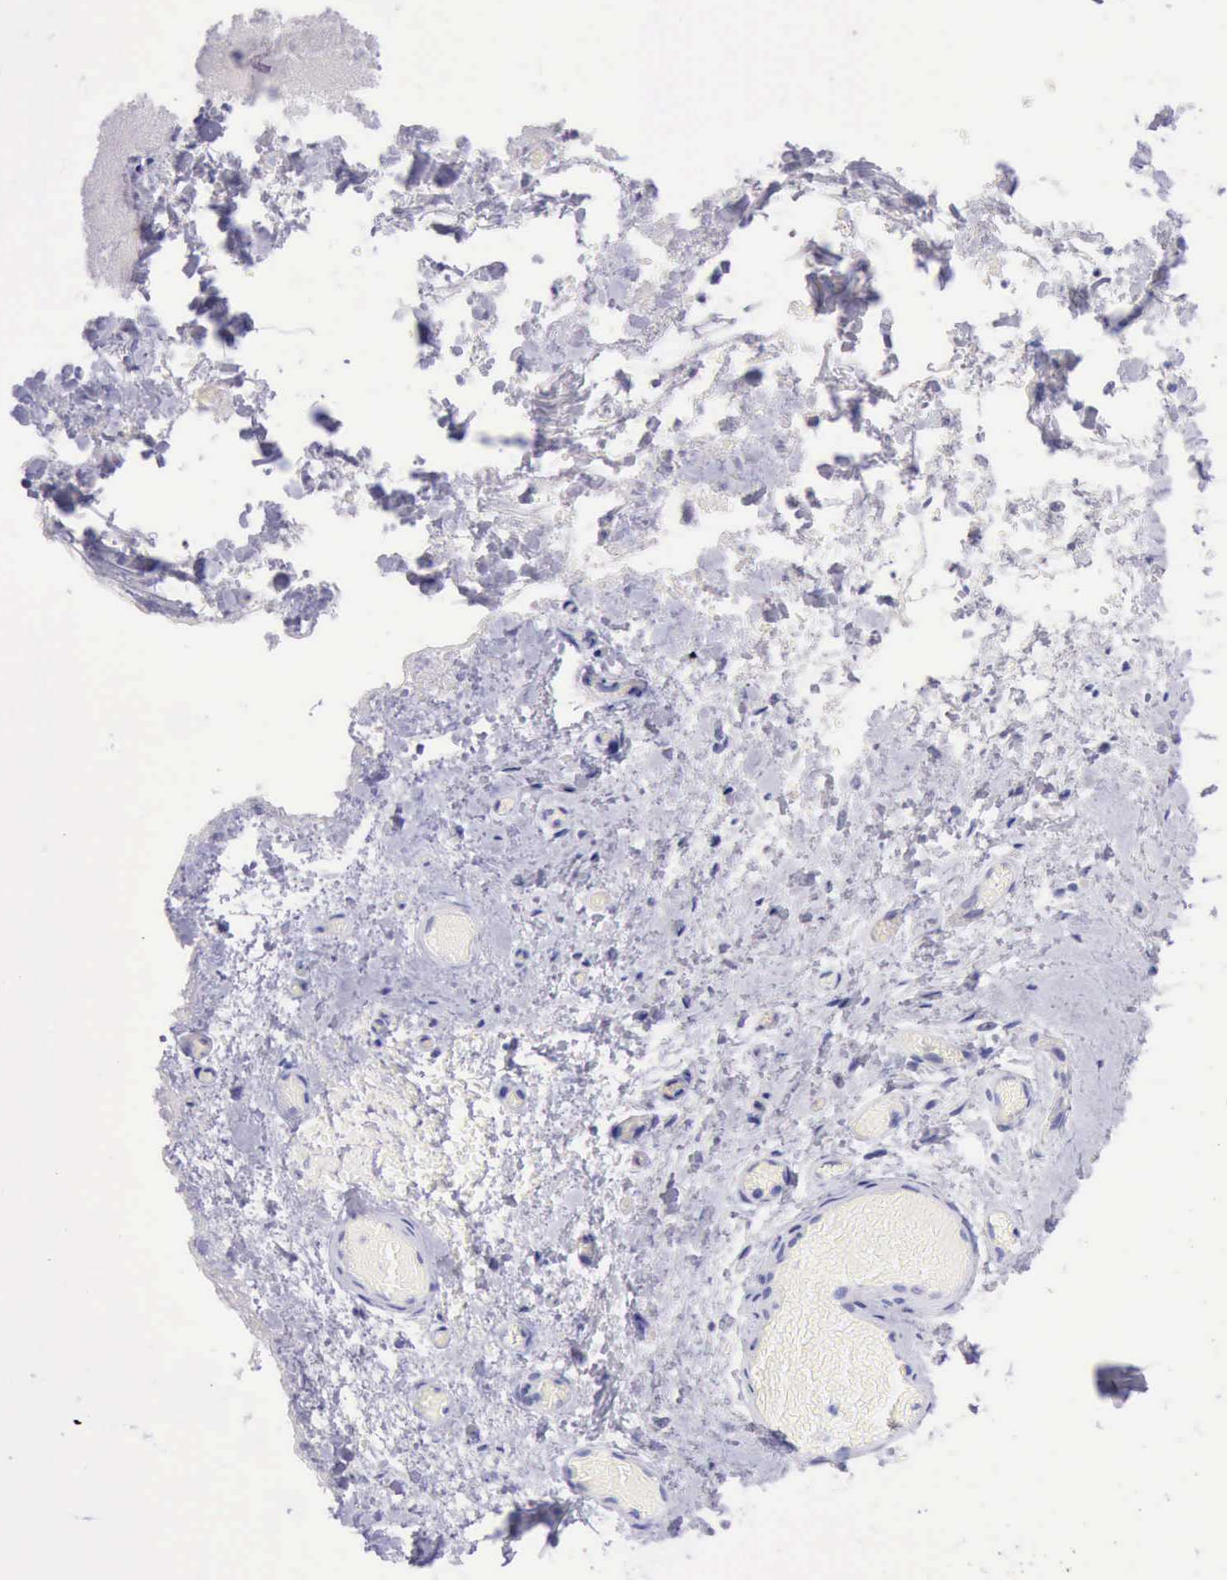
{"staining": {"intensity": "negative", "quantity": "none", "location": "none"}, "tissue": "skeletal muscle", "cell_type": "Myocytes", "image_type": "normal", "snomed": [{"axis": "morphology", "description": "Normal tissue, NOS"}, {"axis": "topography", "description": "Skeletal muscle"}, {"axis": "topography", "description": "Soft tissue"}], "caption": "Photomicrograph shows no significant protein positivity in myocytes of unremarkable skeletal muscle.", "gene": "LRFN5", "patient": {"sex": "female", "age": 58}}